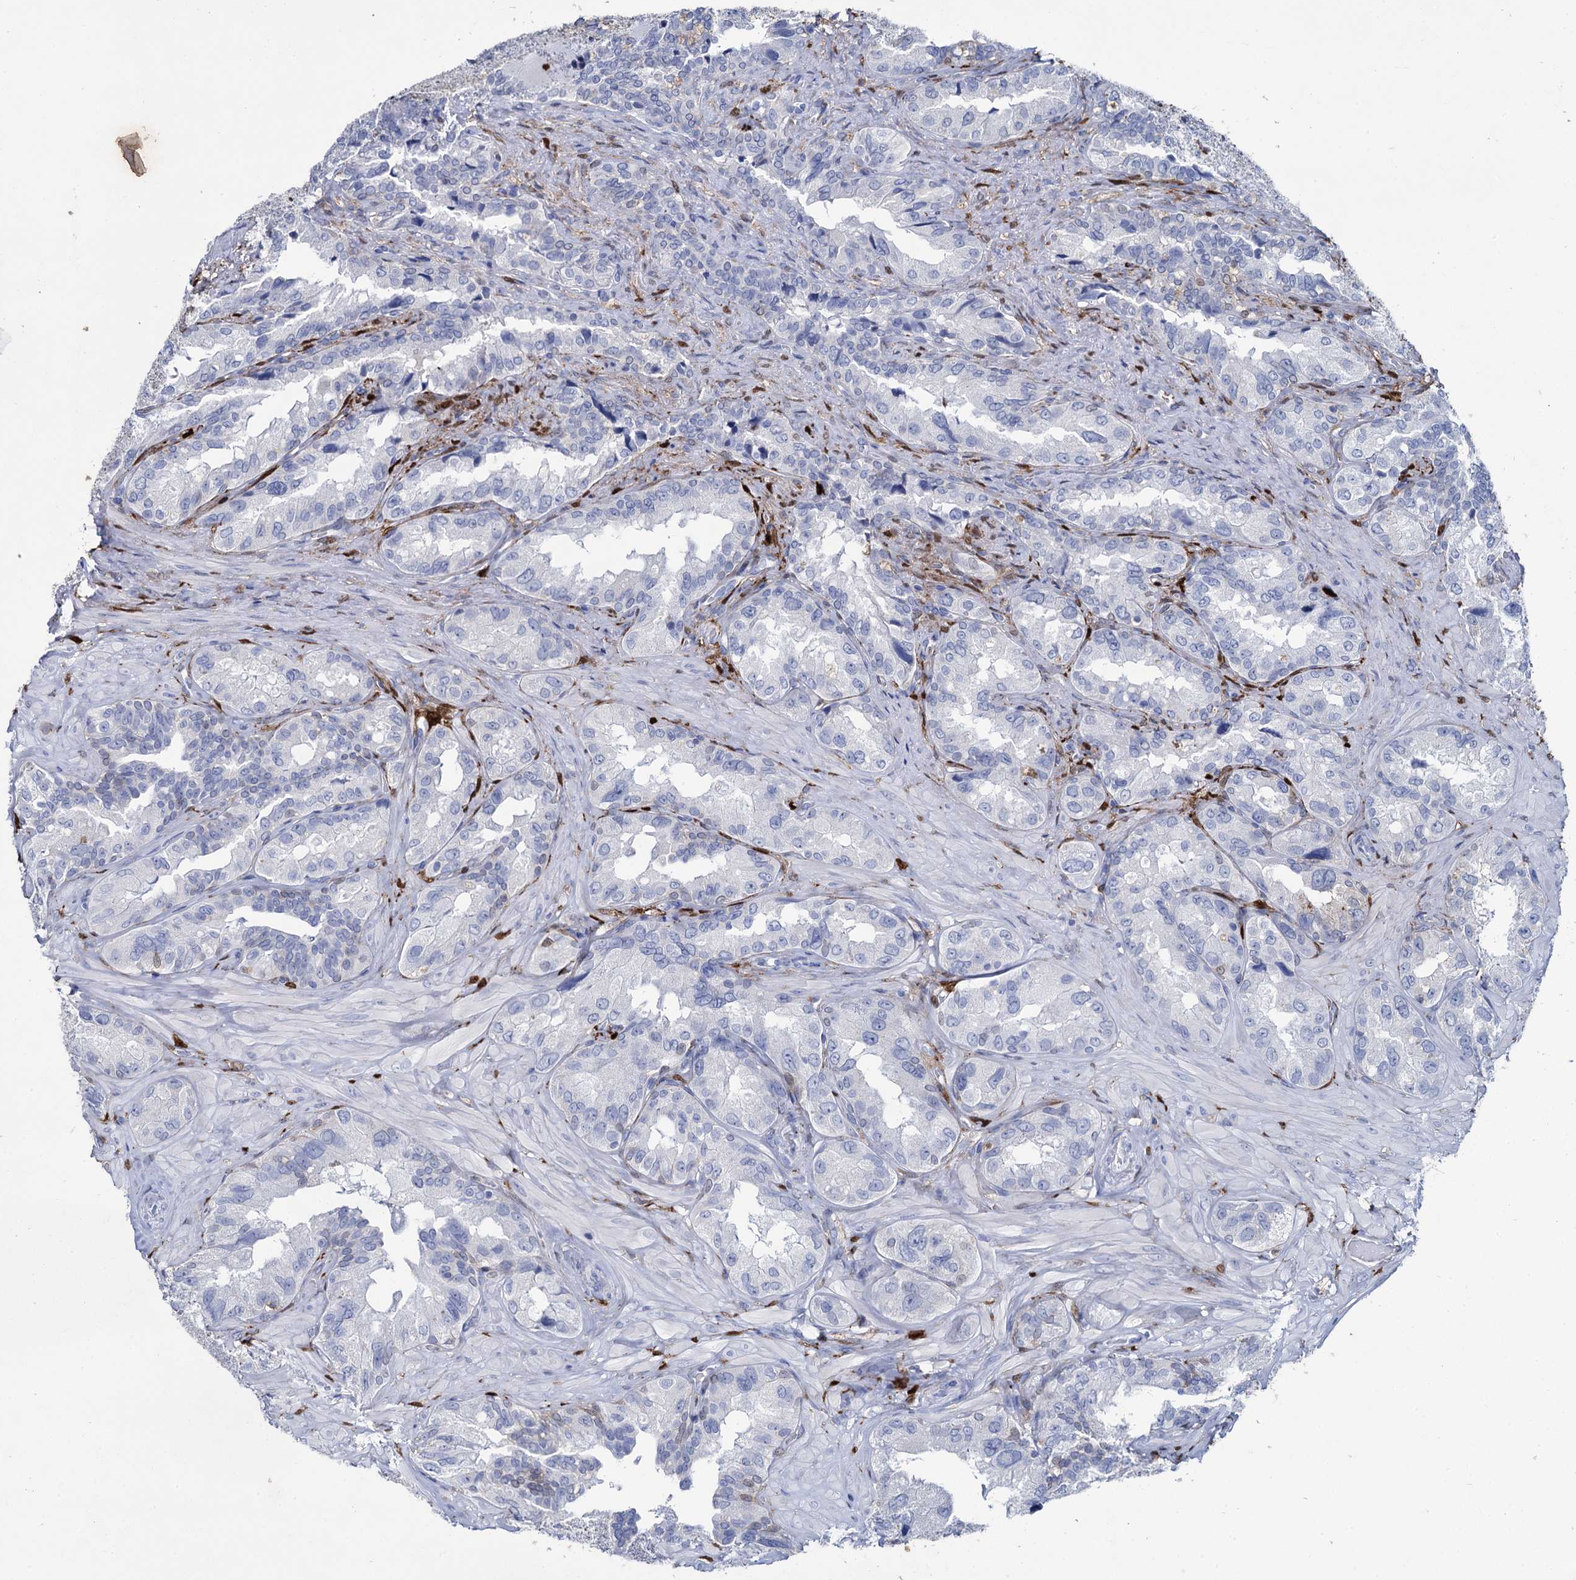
{"staining": {"intensity": "negative", "quantity": "none", "location": "none"}, "tissue": "seminal vesicle", "cell_type": "Glandular cells", "image_type": "normal", "snomed": [{"axis": "morphology", "description": "Normal tissue, NOS"}, {"axis": "topography", "description": "Seminal veicle"}, {"axis": "topography", "description": "Peripheral nerve tissue"}], "caption": "An immunohistochemistry photomicrograph of normal seminal vesicle is shown. There is no staining in glandular cells of seminal vesicle.", "gene": "FABP5", "patient": {"sex": "male", "age": 67}}